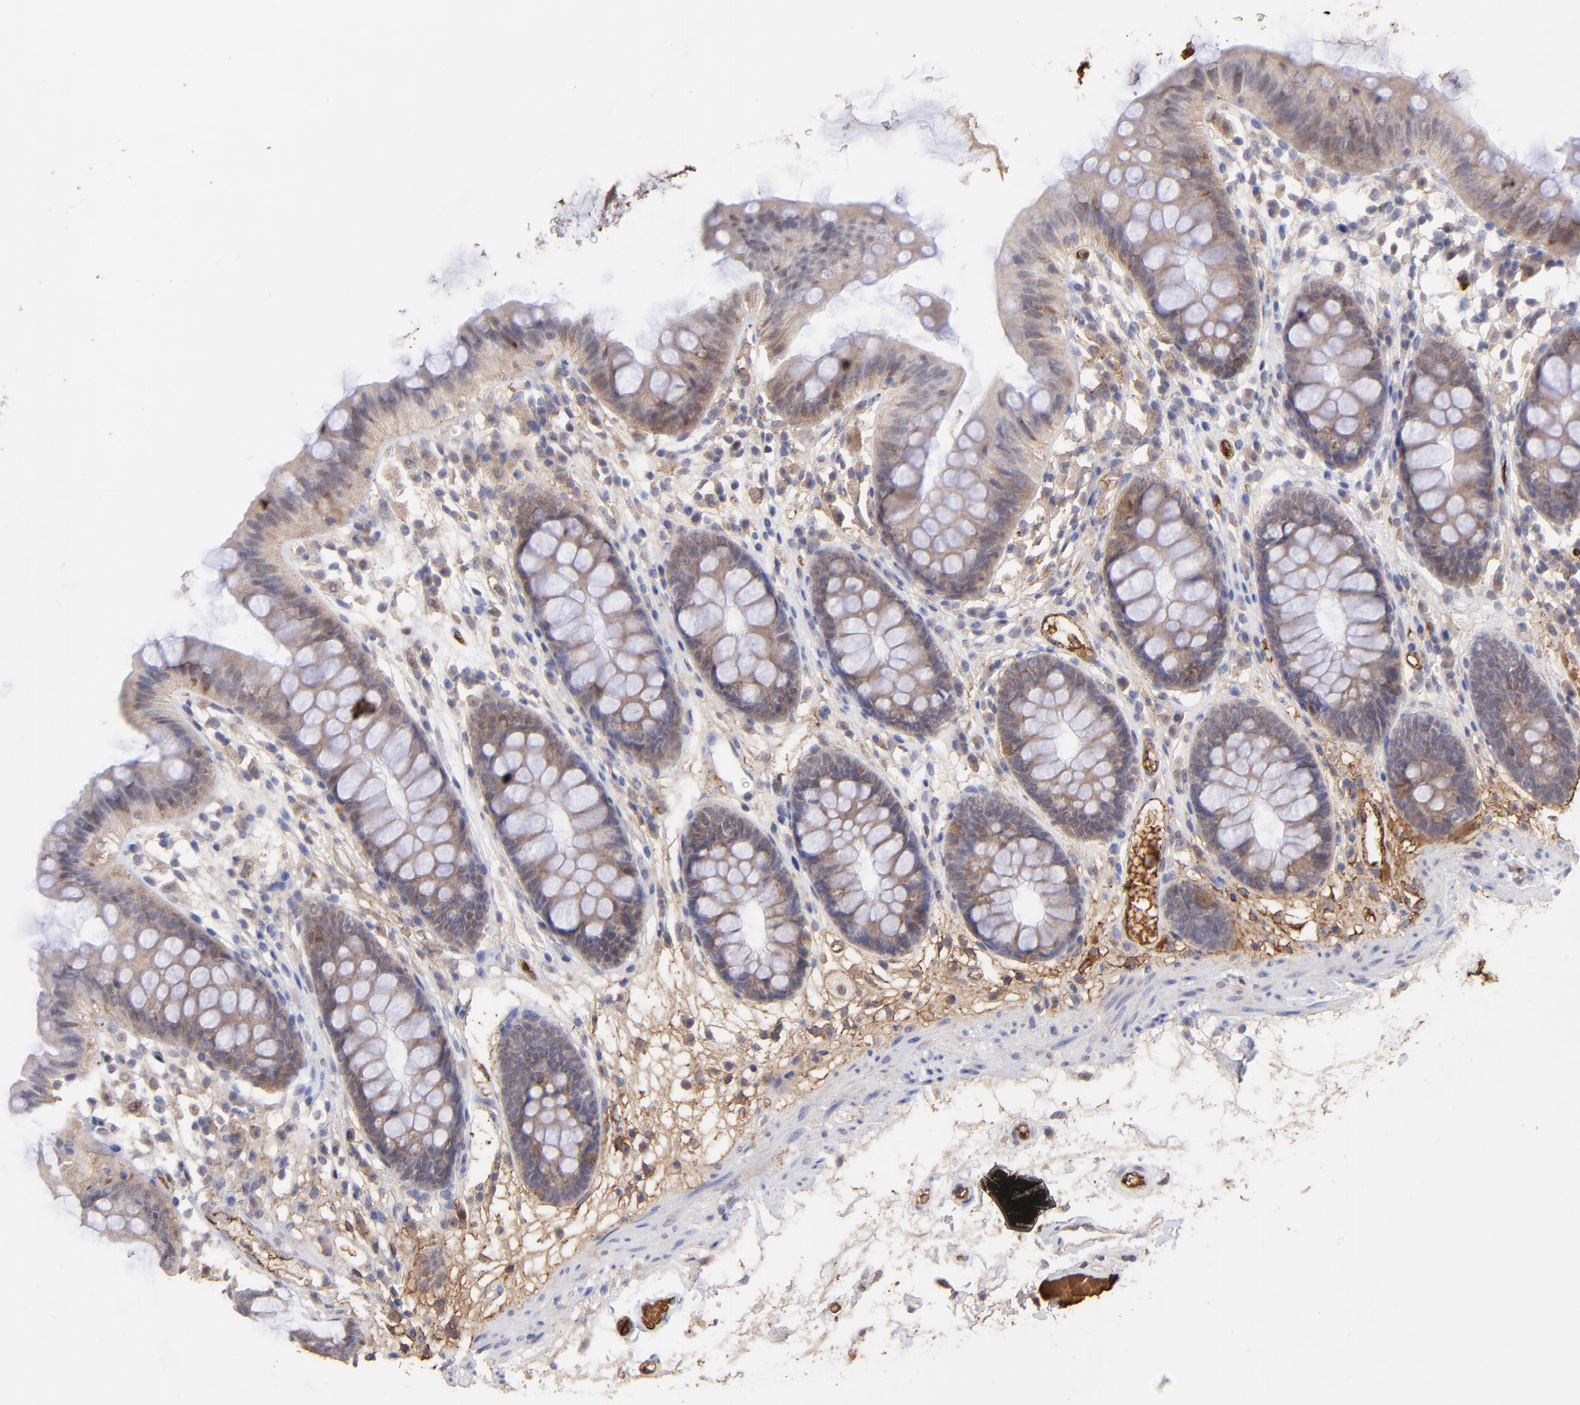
{"staining": {"intensity": "moderate", "quantity": ">75%", "location": "cytoplasmic/membranous"}, "tissue": "colon", "cell_type": "Endothelial cells", "image_type": "normal", "snomed": [{"axis": "morphology", "description": "Normal tissue, NOS"}, {"axis": "topography", "description": "Smooth muscle"}, {"axis": "topography", "description": "Colon"}], "caption": "Brown immunohistochemical staining in benign colon shows moderate cytoplasmic/membranous positivity in about >75% of endothelial cells.", "gene": "PSMD14", "patient": {"sex": "male", "age": 67}}